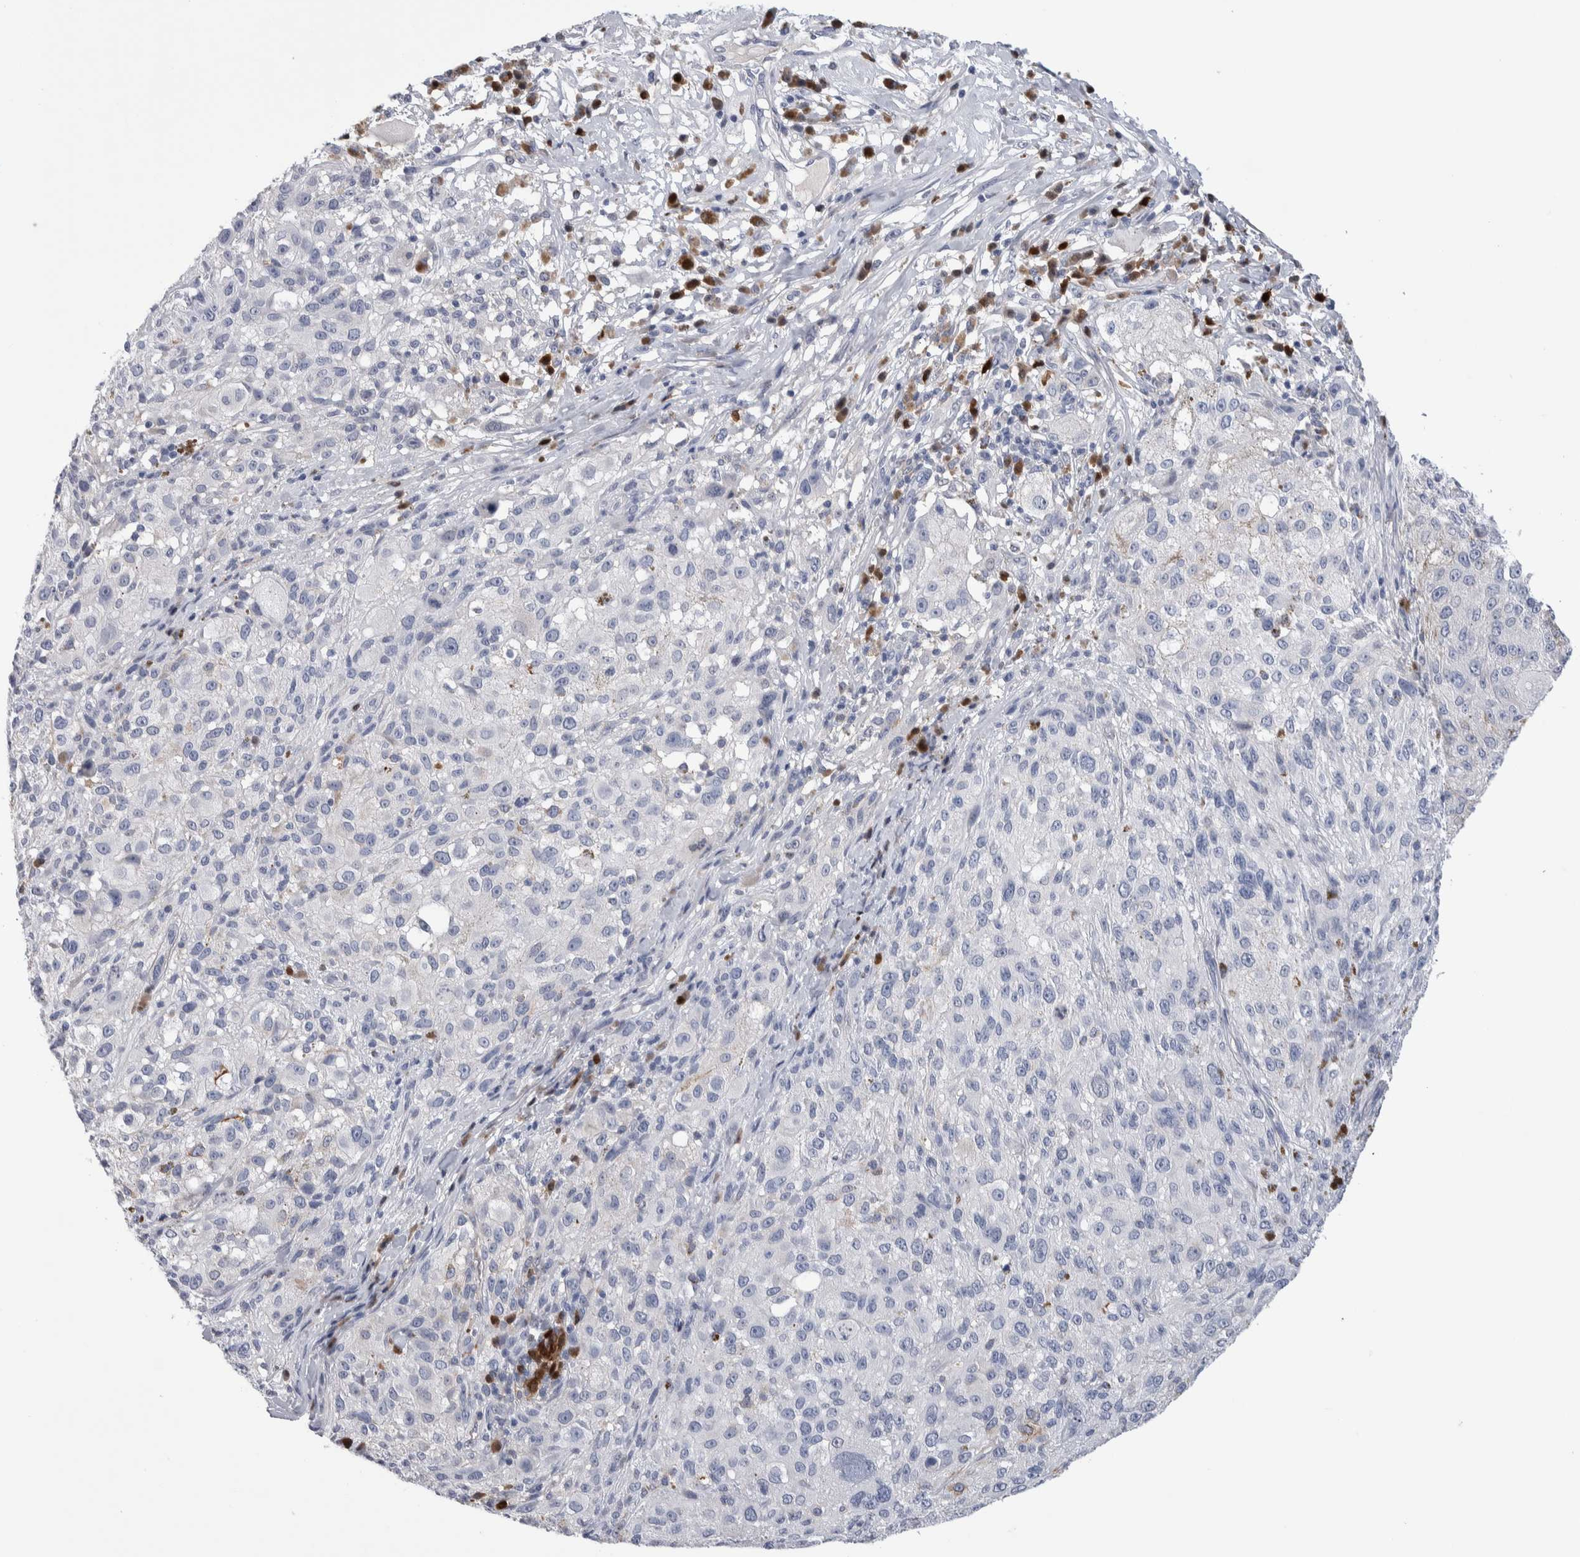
{"staining": {"intensity": "negative", "quantity": "none", "location": "none"}, "tissue": "melanoma", "cell_type": "Tumor cells", "image_type": "cancer", "snomed": [{"axis": "morphology", "description": "Malignant melanoma, NOS"}, {"axis": "topography", "description": "Skin"}], "caption": "IHC of human melanoma demonstrates no staining in tumor cells. The staining was performed using DAB to visualize the protein expression in brown, while the nuclei were stained in blue with hematoxylin (Magnification: 20x).", "gene": "LURAP1L", "patient": {"sex": "female", "age": 55}}